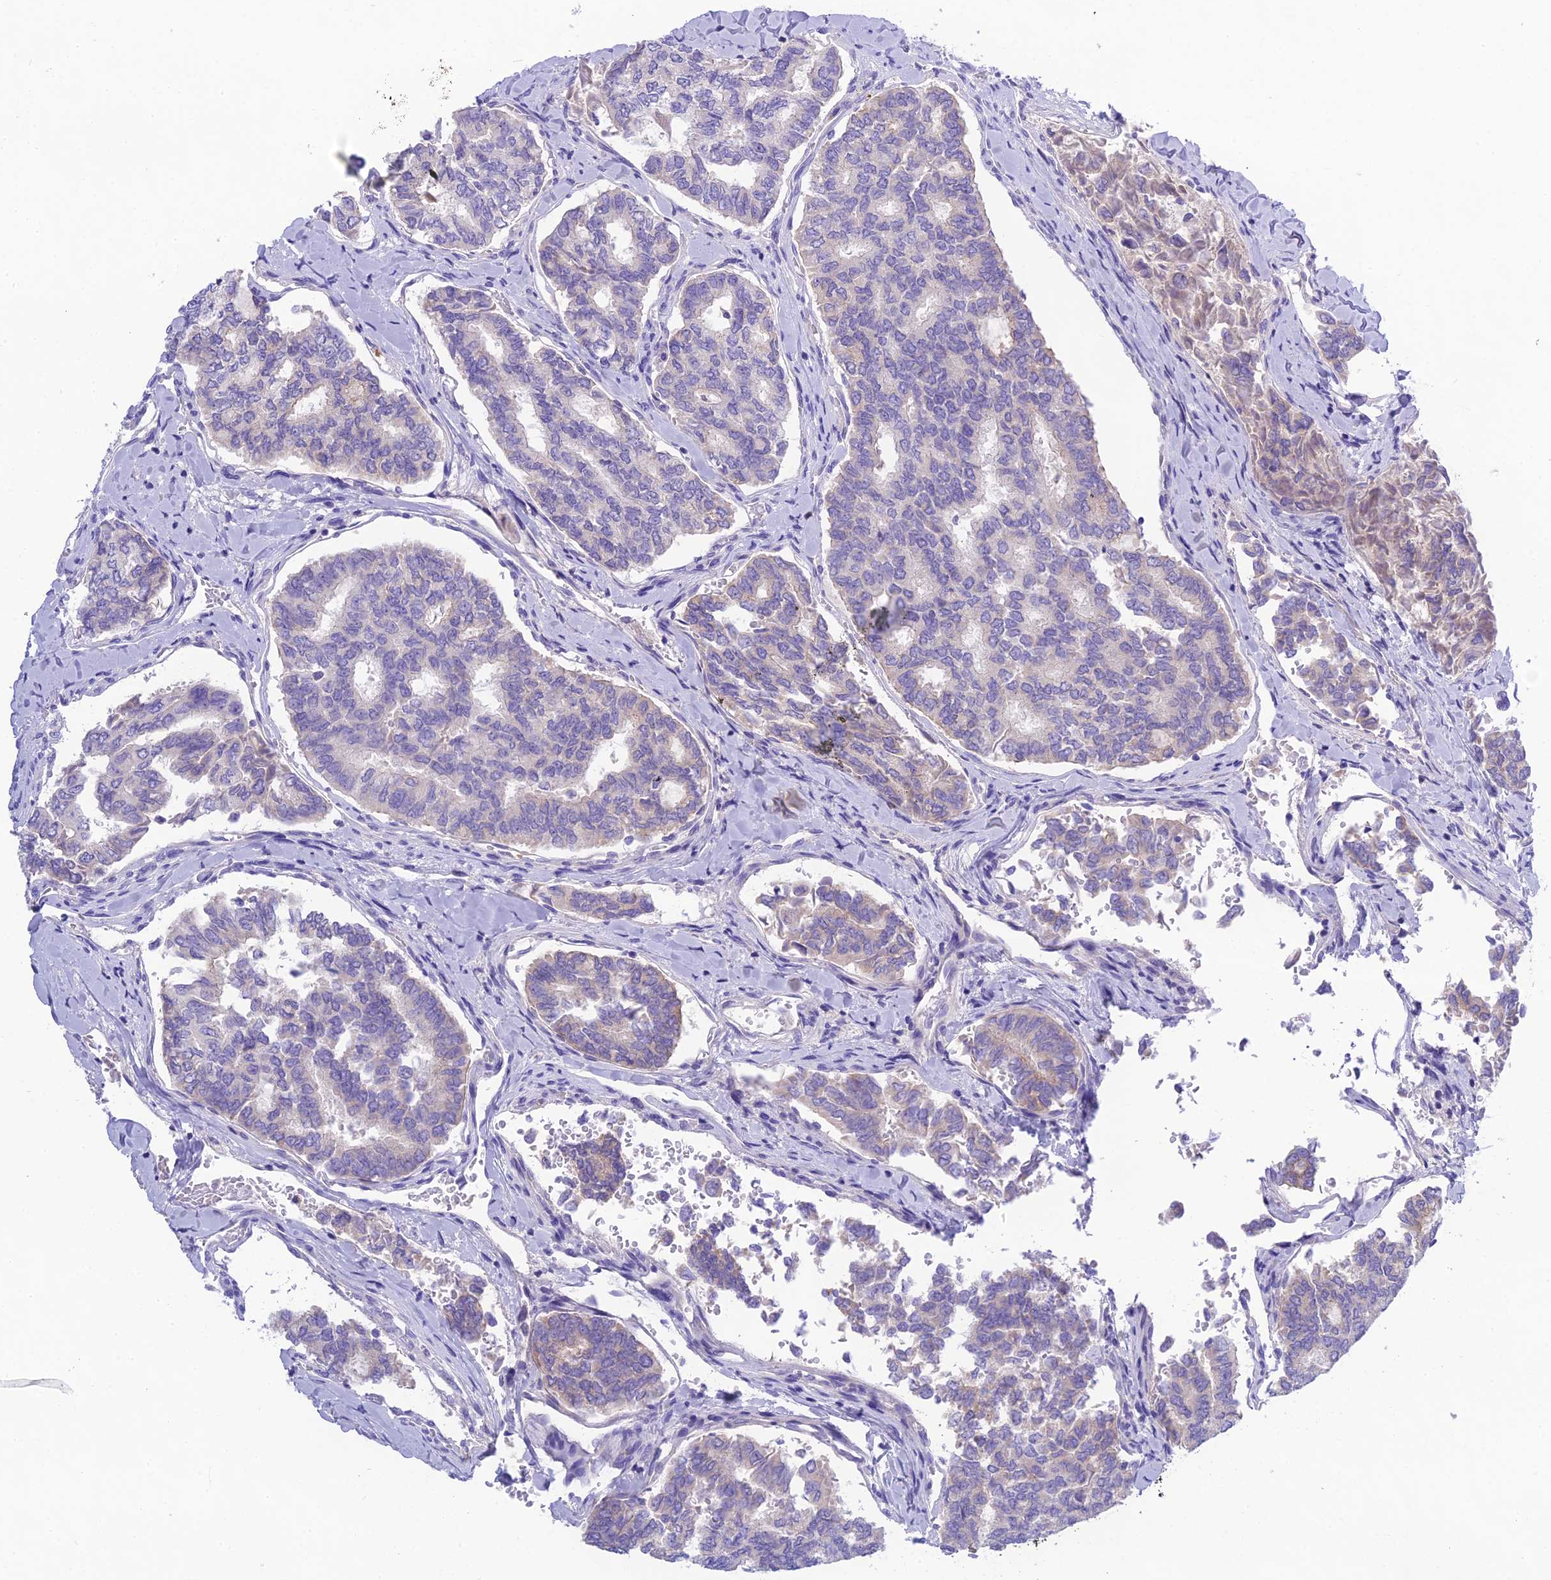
{"staining": {"intensity": "negative", "quantity": "none", "location": "none"}, "tissue": "thyroid cancer", "cell_type": "Tumor cells", "image_type": "cancer", "snomed": [{"axis": "morphology", "description": "Papillary adenocarcinoma, NOS"}, {"axis": "topography", "description": "Thyroid gland"}], "caption": "Histopathology image shows no significant protein expression in tumor cells of papillary adenocarcinoma (thyroid). The staining was performed using DAB to visualize the protein expression in brown, while the nuclei were stained in blue with hematoxylin (Magnification: 20x).", "gene": "KIAA0408", "patient": {"sex": "female", "age": 35}}